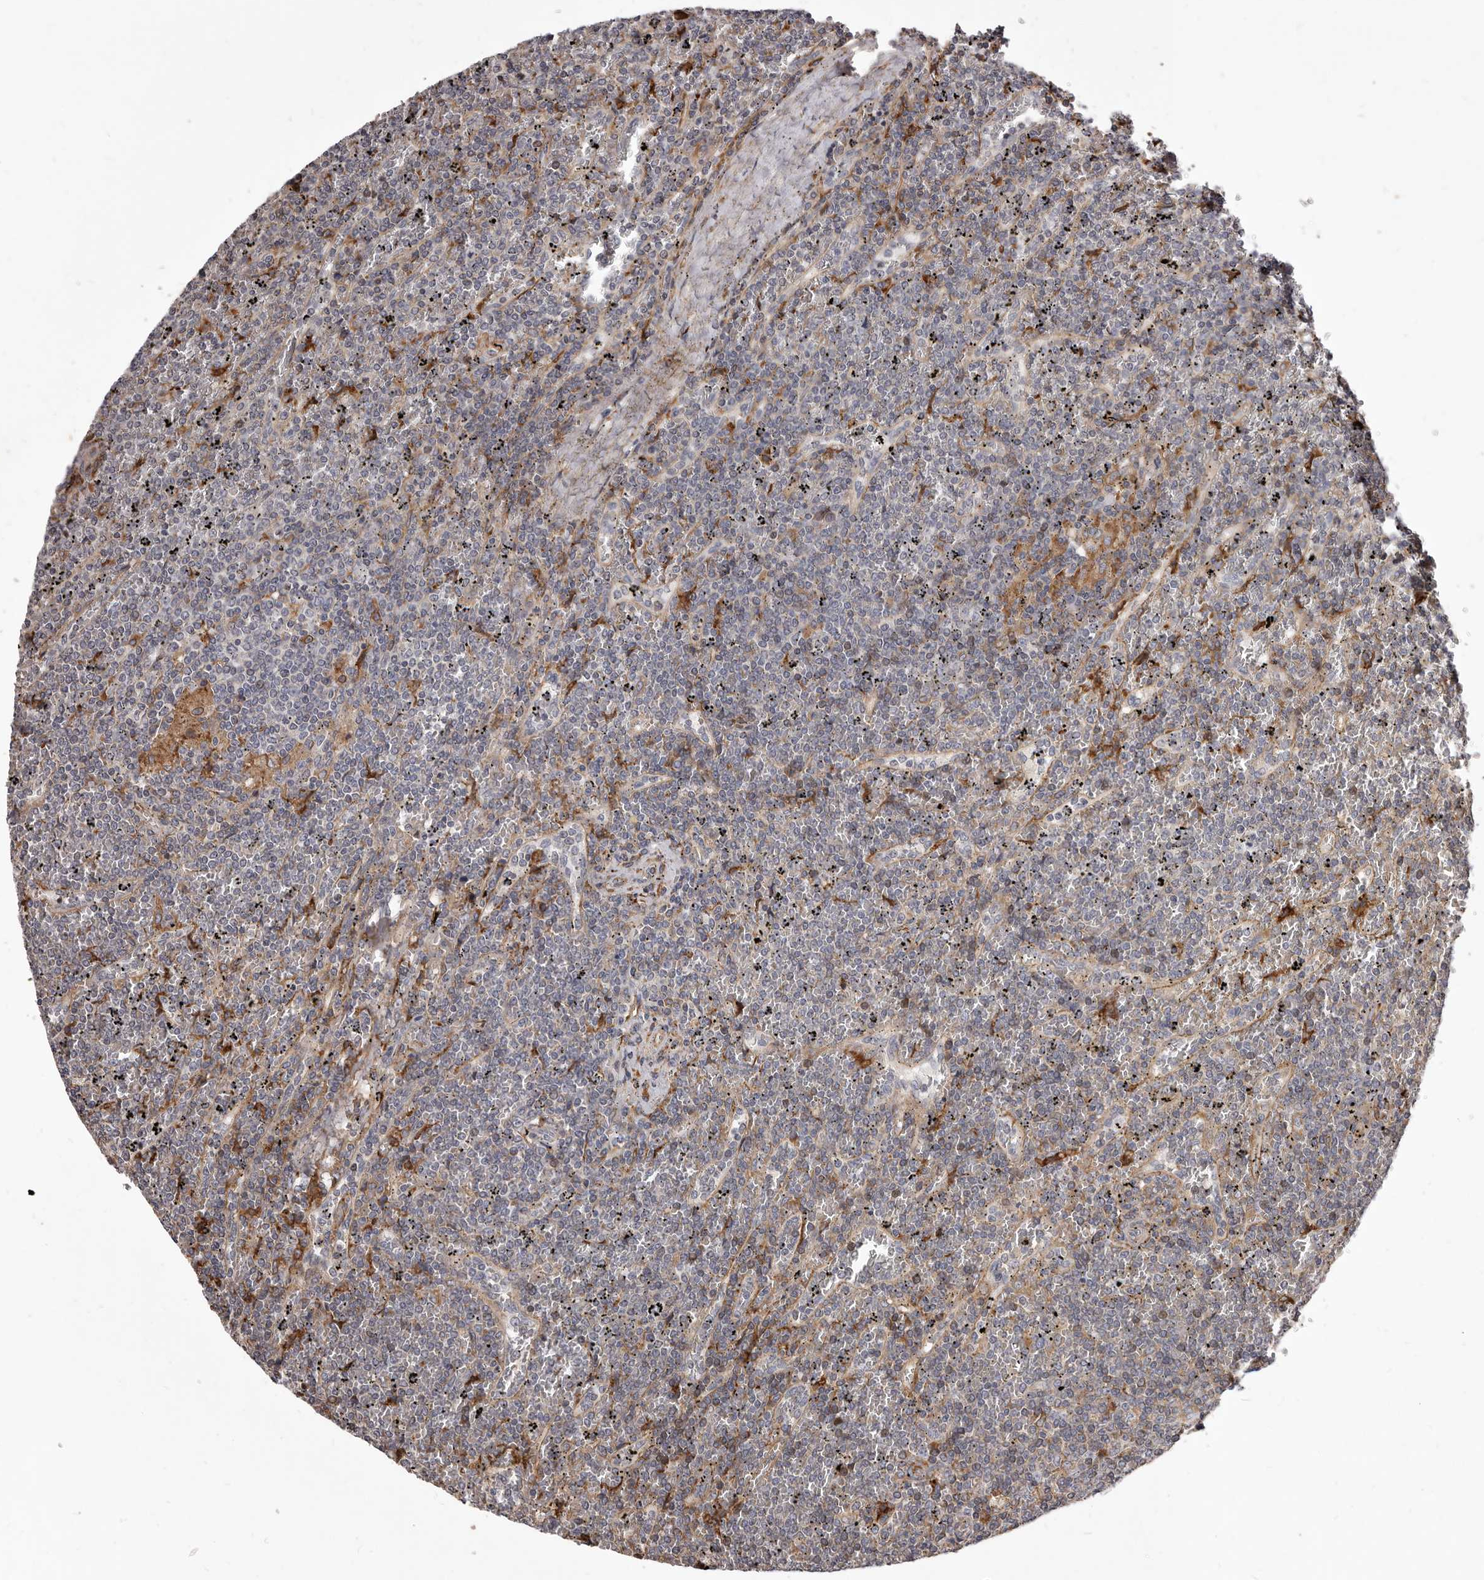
{"staining": {"intensity": "negative", "quantity": "none", "location": "none"}, "tissue": "lymphoma", "cell_type": "Tumor cells", "image_type": "cancer", "snomed": [{"axis": "morphology", "description": "Malignant lymphoma, non-Hodgkin's type, Low grade"}, {"axis": "topography", "description": "Spleen"}], "caption": "Tumor cells show no significant staining in low-grade malignant lymphoma, non-Hodgkin's type. The staining was performed using DAB (3,3'-diaminobenzidine) to visualize the protein expression in brown, while the nuclei were stained in blue with hematoxylin (Magnification: 20x).", "gene": "ALPK1", "patient": {"sex": "female", "age": 19}}